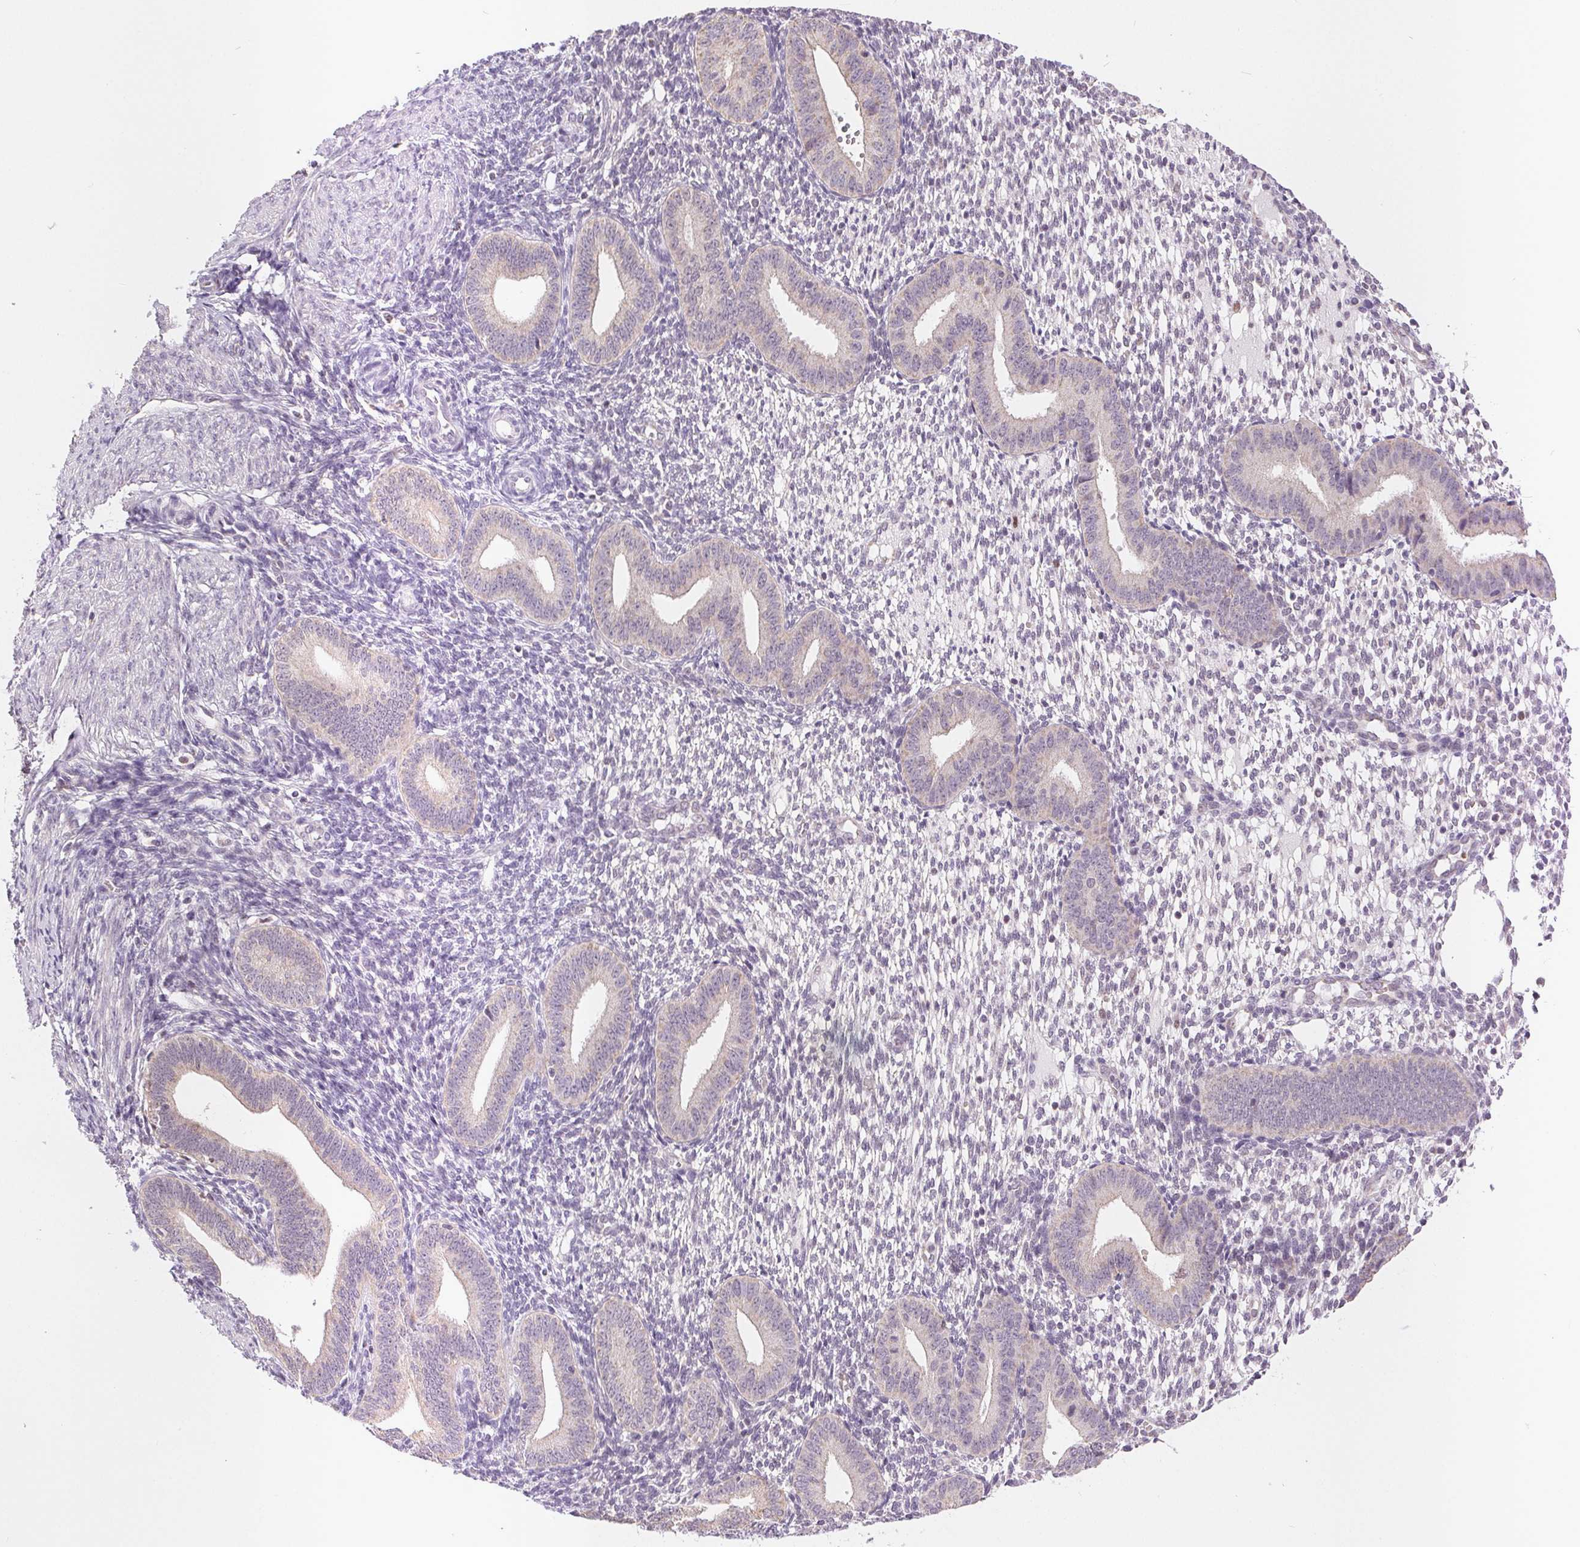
{"staining": {"intensity": "negative", "quantity": "none", "location": "none"}, "tissue": "endometrium", "cell_type": "Cells in endometrial stroma", "image_type": "normal", "snomed": [{"axis": "morphology", "description": "Normal tissue, NOS"}, {"axis": "topography", "description": "Endometrium"}], "caption": "IHC of normal endometrium exhibits no expression in cells in endometrial stroma.", "gene": "POU2F2", "patient": {"sex": "female", "age": 40}}